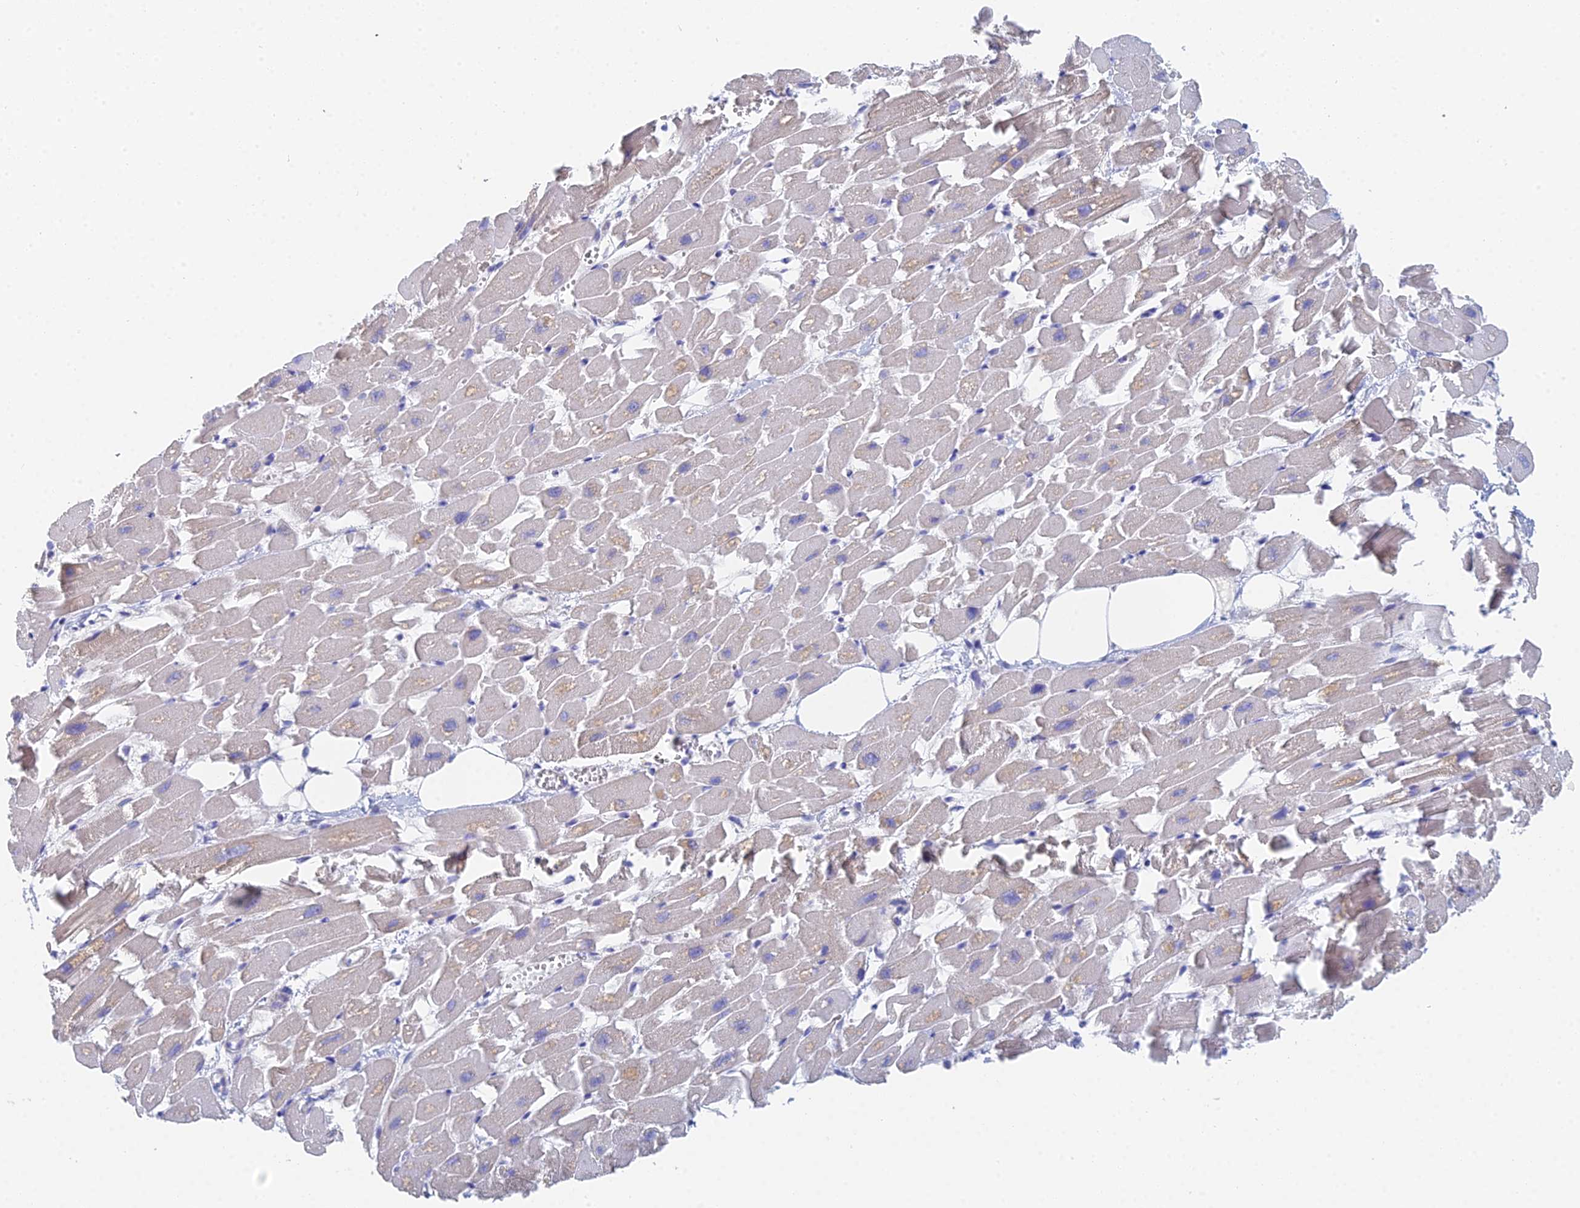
{"staining": {"intensity": "negative", "quantity": "none", "location": "none"}, "tissue": "heart muscle", "cell_type": "Cardiomyocytes", "image_type": "normal", "snomed": [{"axis": "morphology", "description": "Normal tissue, NOS"}, {"axis": "topography", "description": "Heart"}], "caption": "High magnification brightfield microscopy of normal heart muscle stained with DAB (brown) and counterstained with hematoxylin (blue): cardiomyocytes show no significant expression.", "gene": "MCM2", "patient": {"sex": "female", "age": 64}}